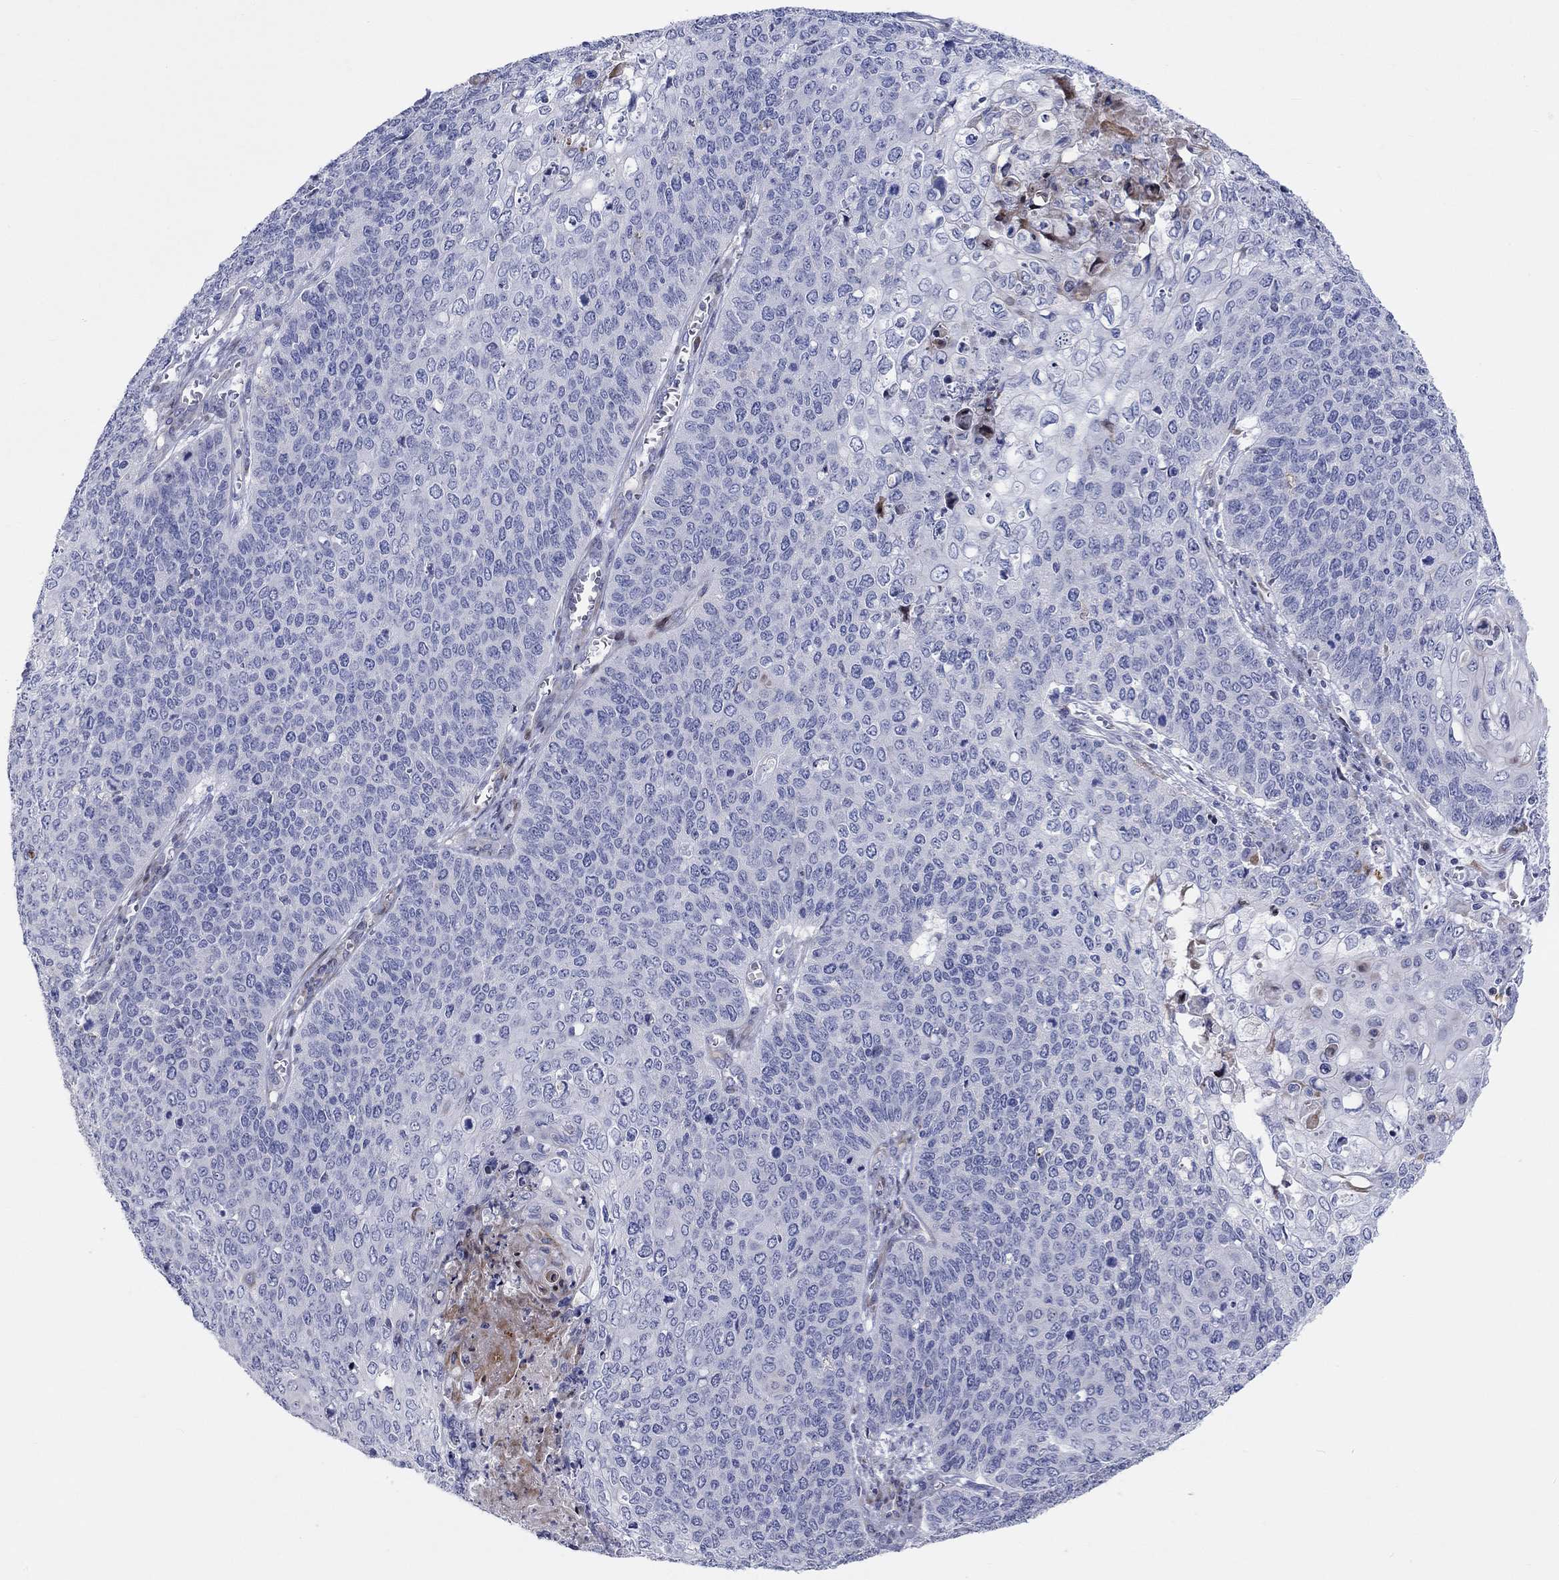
{"staining": {"intensity": "strong", "quantity": "<25%", "location": "cytoplasmic/membranous"}, "tissue": "cervical cancer", "cell_type": "Tumor cells", "image_type": "cancer", "snomed": [{"axis": "morphology", "description": "Squamous cell carcinoma, NOS"}, {"axis": "topography", "description": "Cervix"}], "caption": "DAB (3,3'-diaminobenzidine) immunohistochemical staining of cervical squamous cell carcinoma shows strong cytoplasmic/membranous protein staining in approximately <25% of tumor cells.", "gene": "ARHGAP36", "patient": {"sex": "female", "age": 39}}